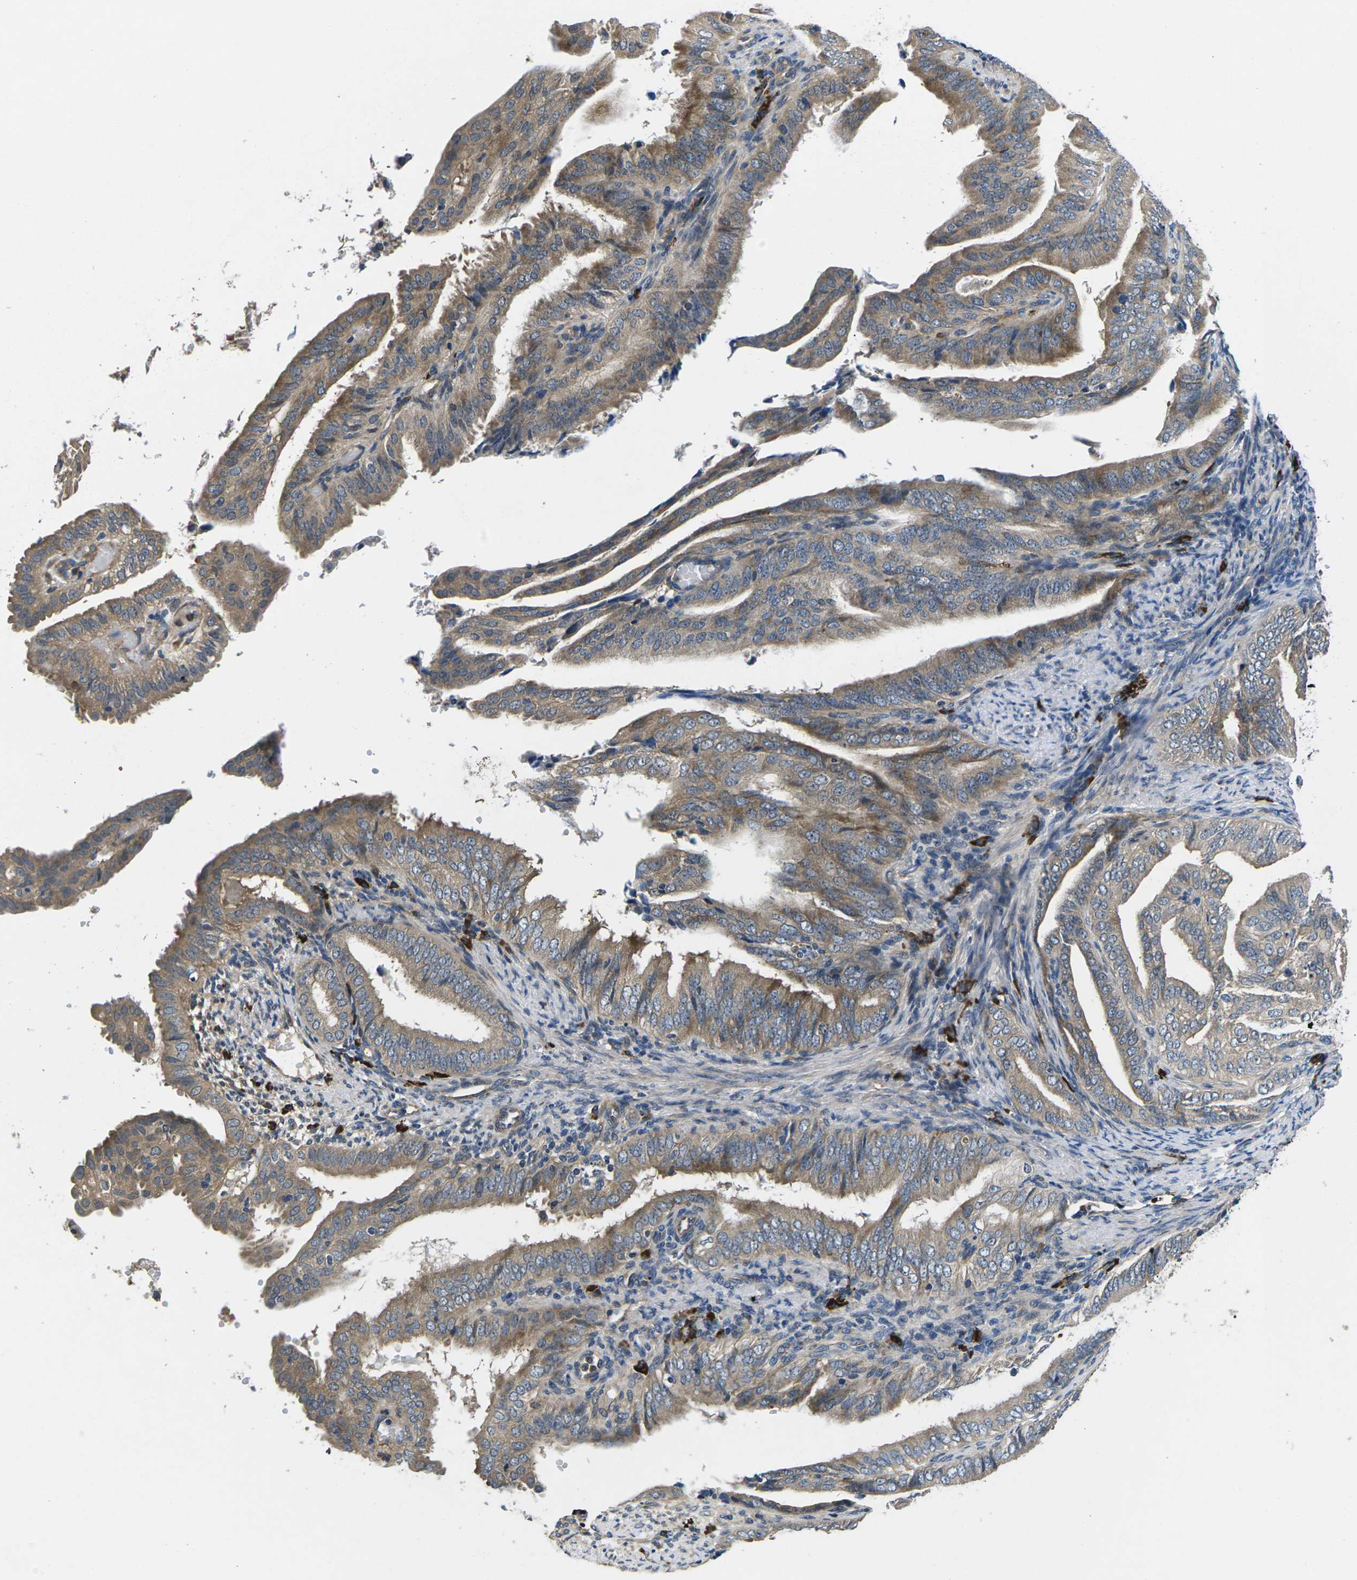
{"staining": {"intensity": "moderate", "quantity": "25%-75%", "location": "cytoplasmic/membranous"}, "tissue": "endometrial cancer", "cell_type": "Tumor cells", "image_type": "cancer", "snomed": [{"axis": "morphology", "description": "Adenocarcinoma, NOS"}, {"axis": "topography", "description": "Endometrium"}], "caption": "High-magnification brightfield microscopy of endometrial cancer (adenocarcinoma) stained with DAB (3,3'-diaminobenzidine) (brown) and counterstained with hematoxylin (blue). tumor cells exhibit moderate cytoplasmic/membranous expression is identified in approximately25%-75% of cells.", "gene": "PLCE1", "patient": {"sex": "female", "age": 58}}